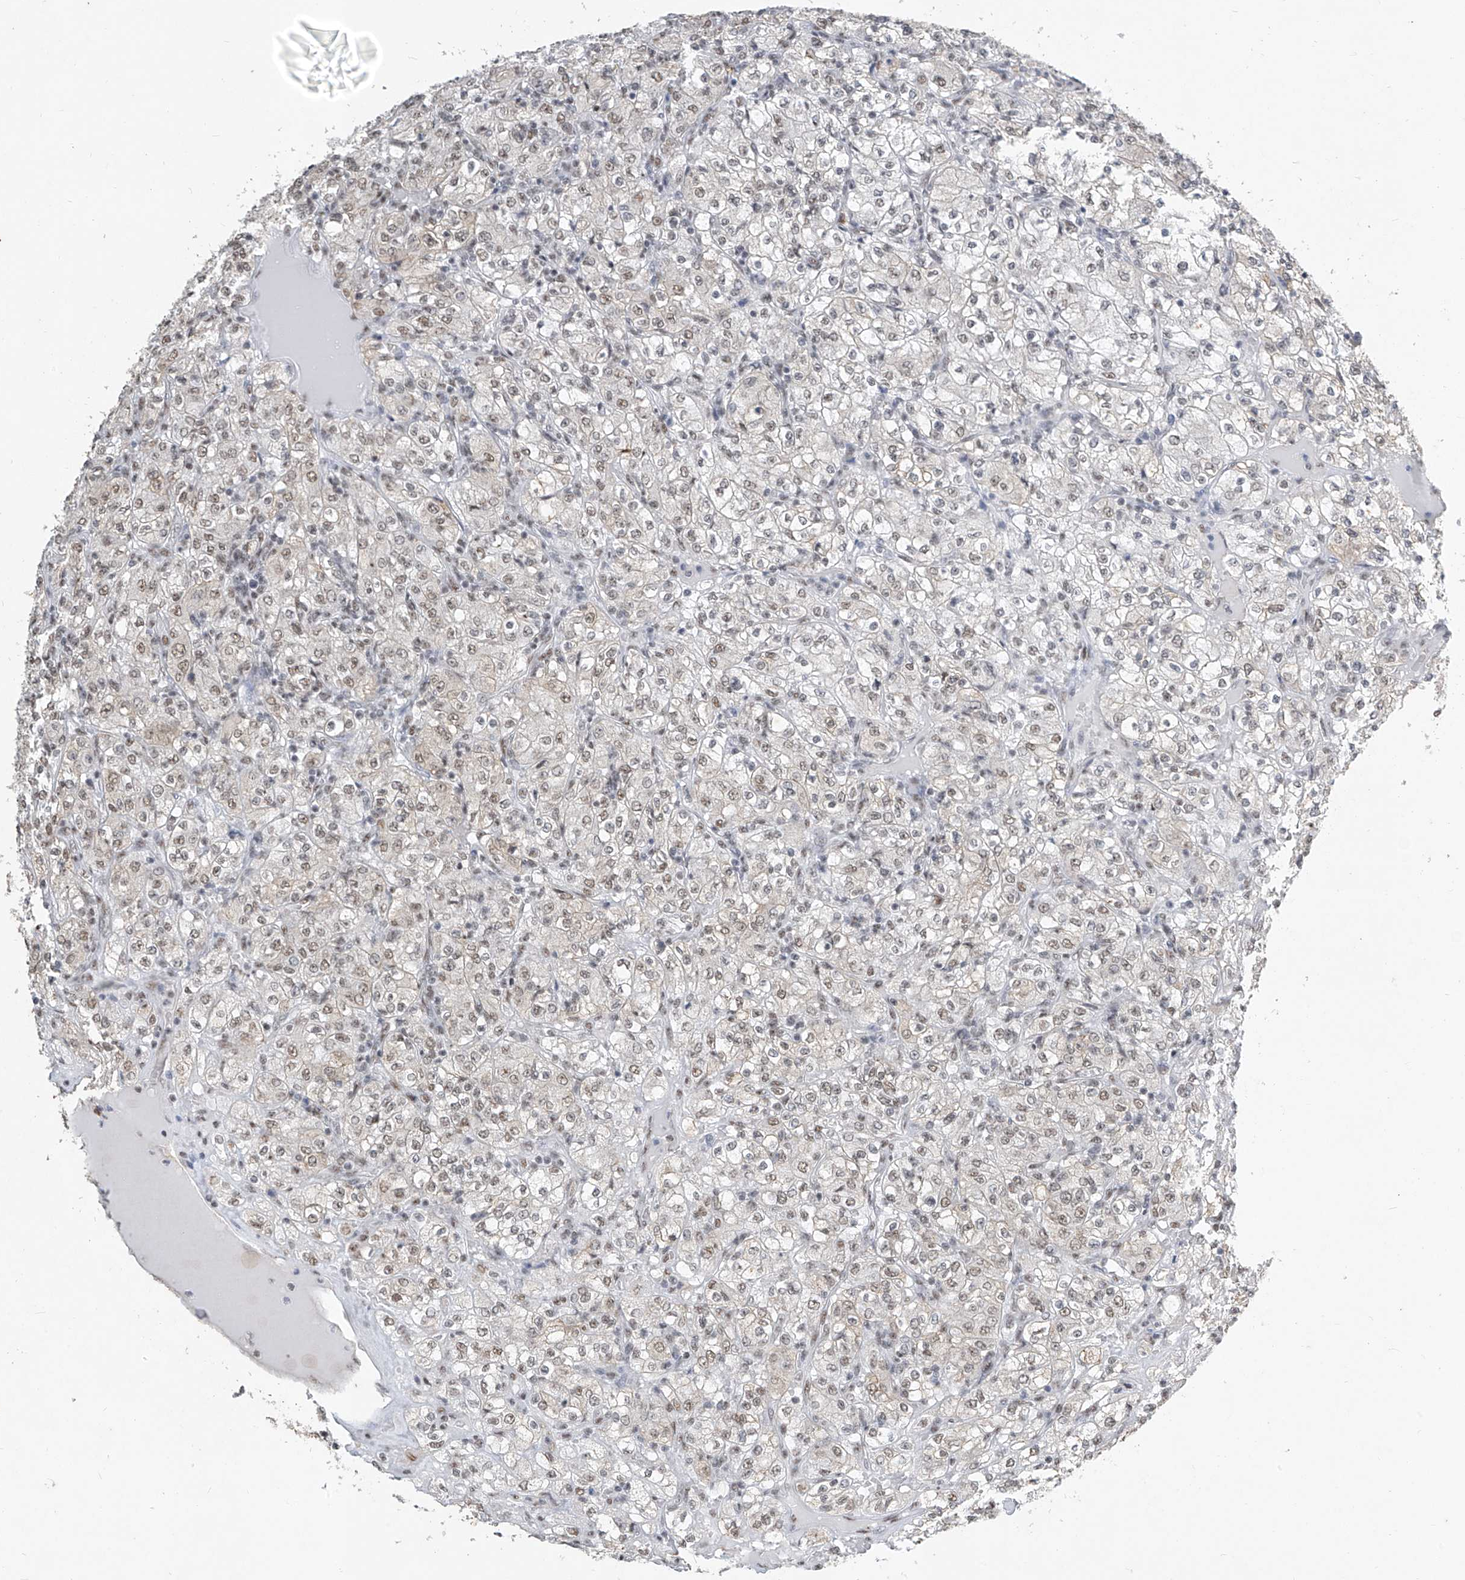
{"staining": {"intensity": "weak", "quantity": "25%-75%", "location": "nuclear"}, "tissue": "renal cancer", "cell_type": "Tumor cells", "image_type": "cancer", "snomed": [{"axis": "morphology", "description": "Normal tissue, NOS"}, {"axis": "morphology", "description": "Adenocarcinoma, NOS"}, {"axis": "topography", "description": "Kidney"}], "caption": "Immunohistochemical staining of renal adenocarcinoma shows weak nuclear protein staining in approximately 25%-75% of tumor cells. (Brightfield microscopy of DAB IHC at high magnification).", "gene": "TFEC", "patient": {"sex": "female", "age": 72}}